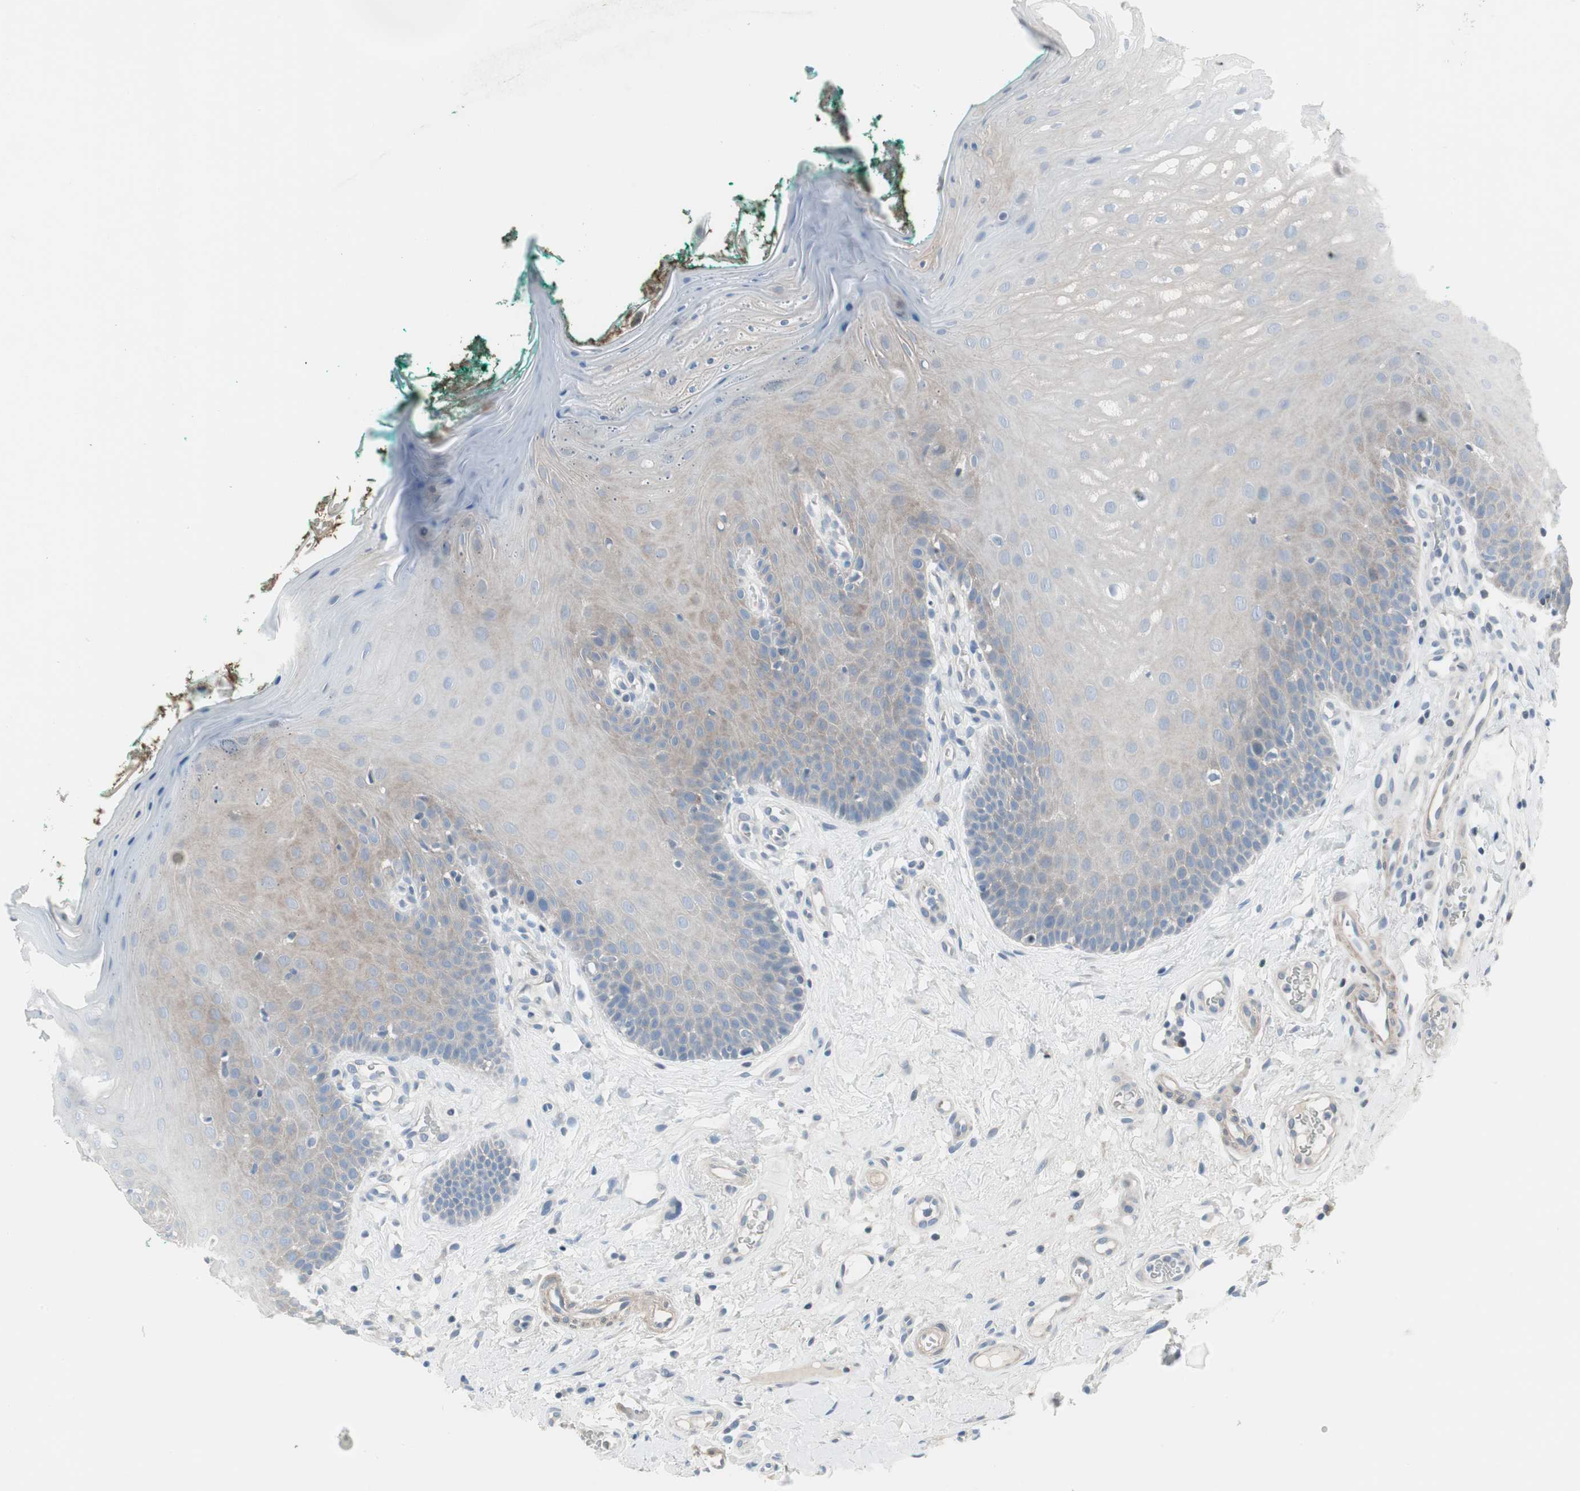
{"staining": {"intensity": "weak", "quantity": "25%-75%", "location": "cytoplasmic/membranous"}, "tissue": "oral mucosa", "cell_type": "Squamous epithelial cells", "image_type": "normal", "snomed": [{"axis": "morphology", "description": "Normal tissue, NOS"}, {"axis": "topography", "description": "Skeletal muscle"}, {"axis": "topography", "description": "Oral tissue"}], "caption": "This image reveals immunohistochemistry staining of benign human oral mucosa, with low weak cytoplasmic/membranous positivity in approximately 25%-75% of squamous epithelial cells.", "gene": "PIGR", "patient": {"sex": "male", "age": 58}}